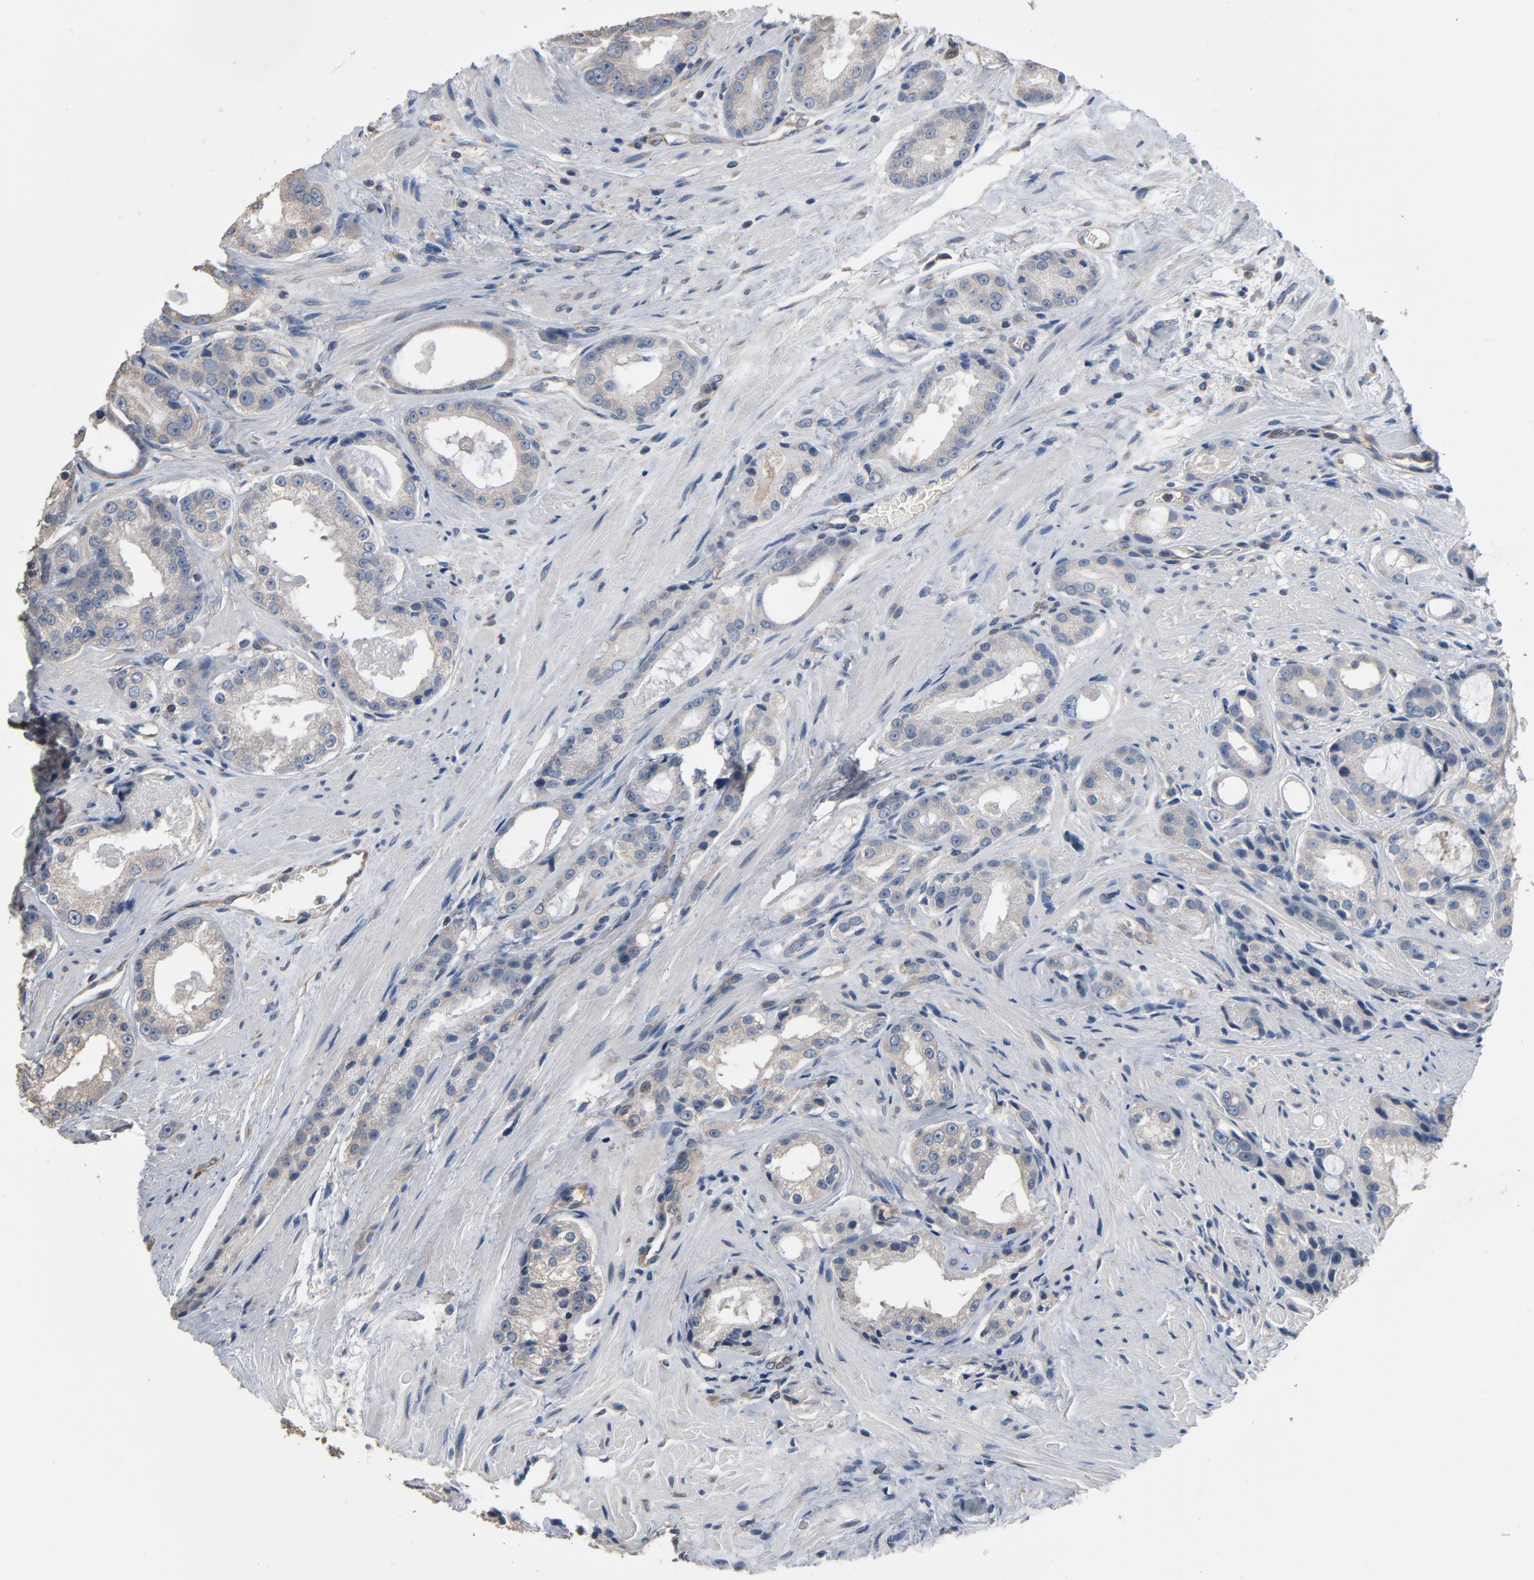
{"staining": {"intensity": "weak", "quantity": "<25%", "location": "cytoplasmic/membranous"}, "tissue": "prostate cancer", "cell_type": "Tumor cells", "image_type": "cancer", "snomed": [{"axis": "morphology", "description": "Adenocarcinoma, Medium grade"}, {"axis": "topography", "description": "Prostate"}], "caption": "Adenocarcinoma (medium-grade) (prostate) was stained to show a protein in brown. There is no significant staining in tumor cells.", "gene": "SOX6", "patient": {"sex": "male", "age": 60}}